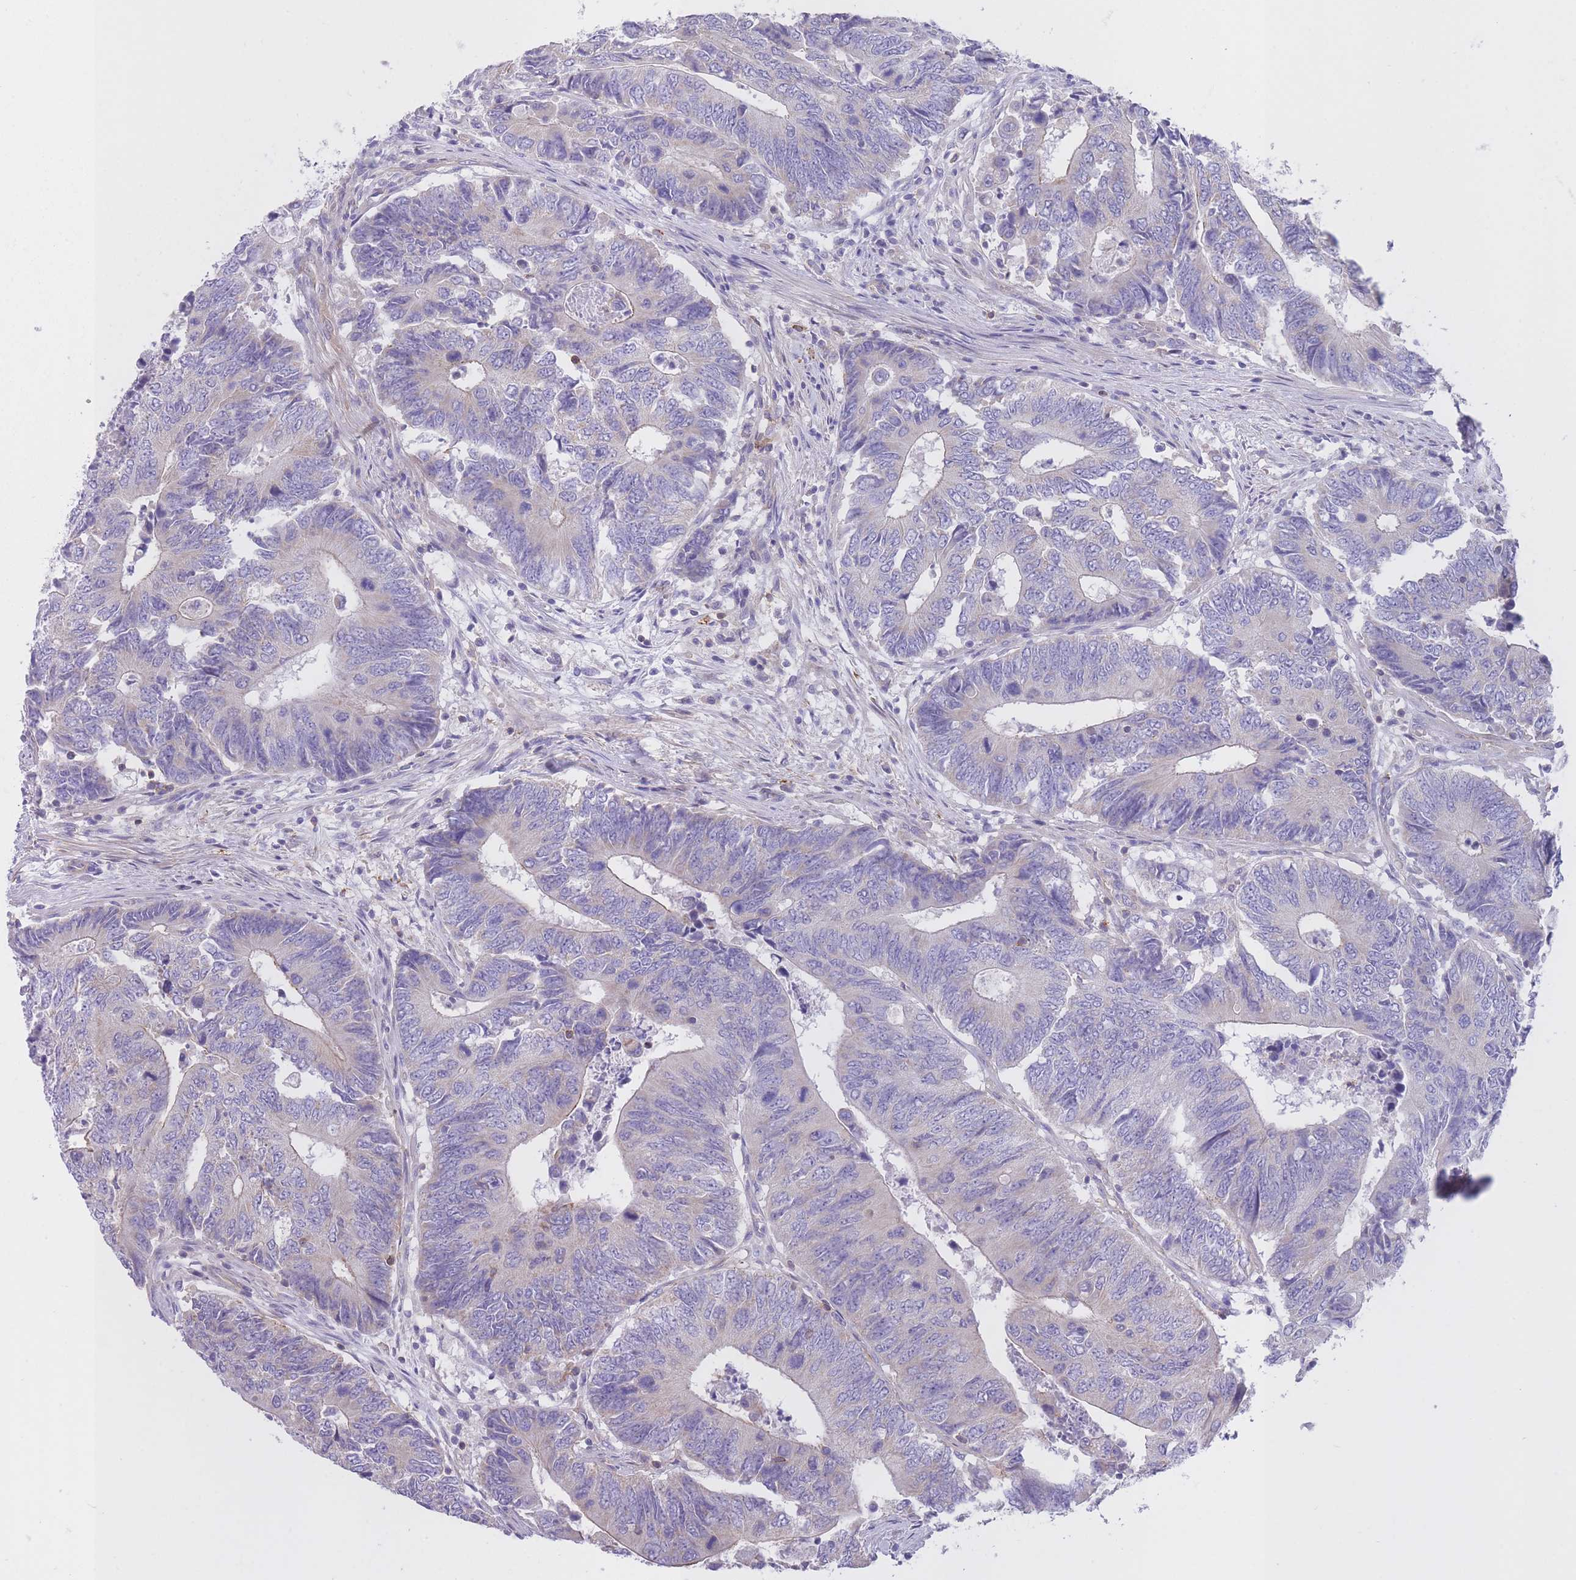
{"staining": {"intensity": "negative", "quantity": "none", "location": "none"}, "tissue": "colorectal cancer", "cell_type": "Tumor cells", "image_type": "cancer", "snomed": [{"axis": "morphology", "description": "Adenocarcinoma, NOS"}, {"axis": "topography", "description": "Colon"}], "caption": "Protein analysis of colorectal adenocarcinoma demonstrates no significant staining in tumor cells.", "gene": "LDB3", "patient": {"sex": "male", "age": 87}}